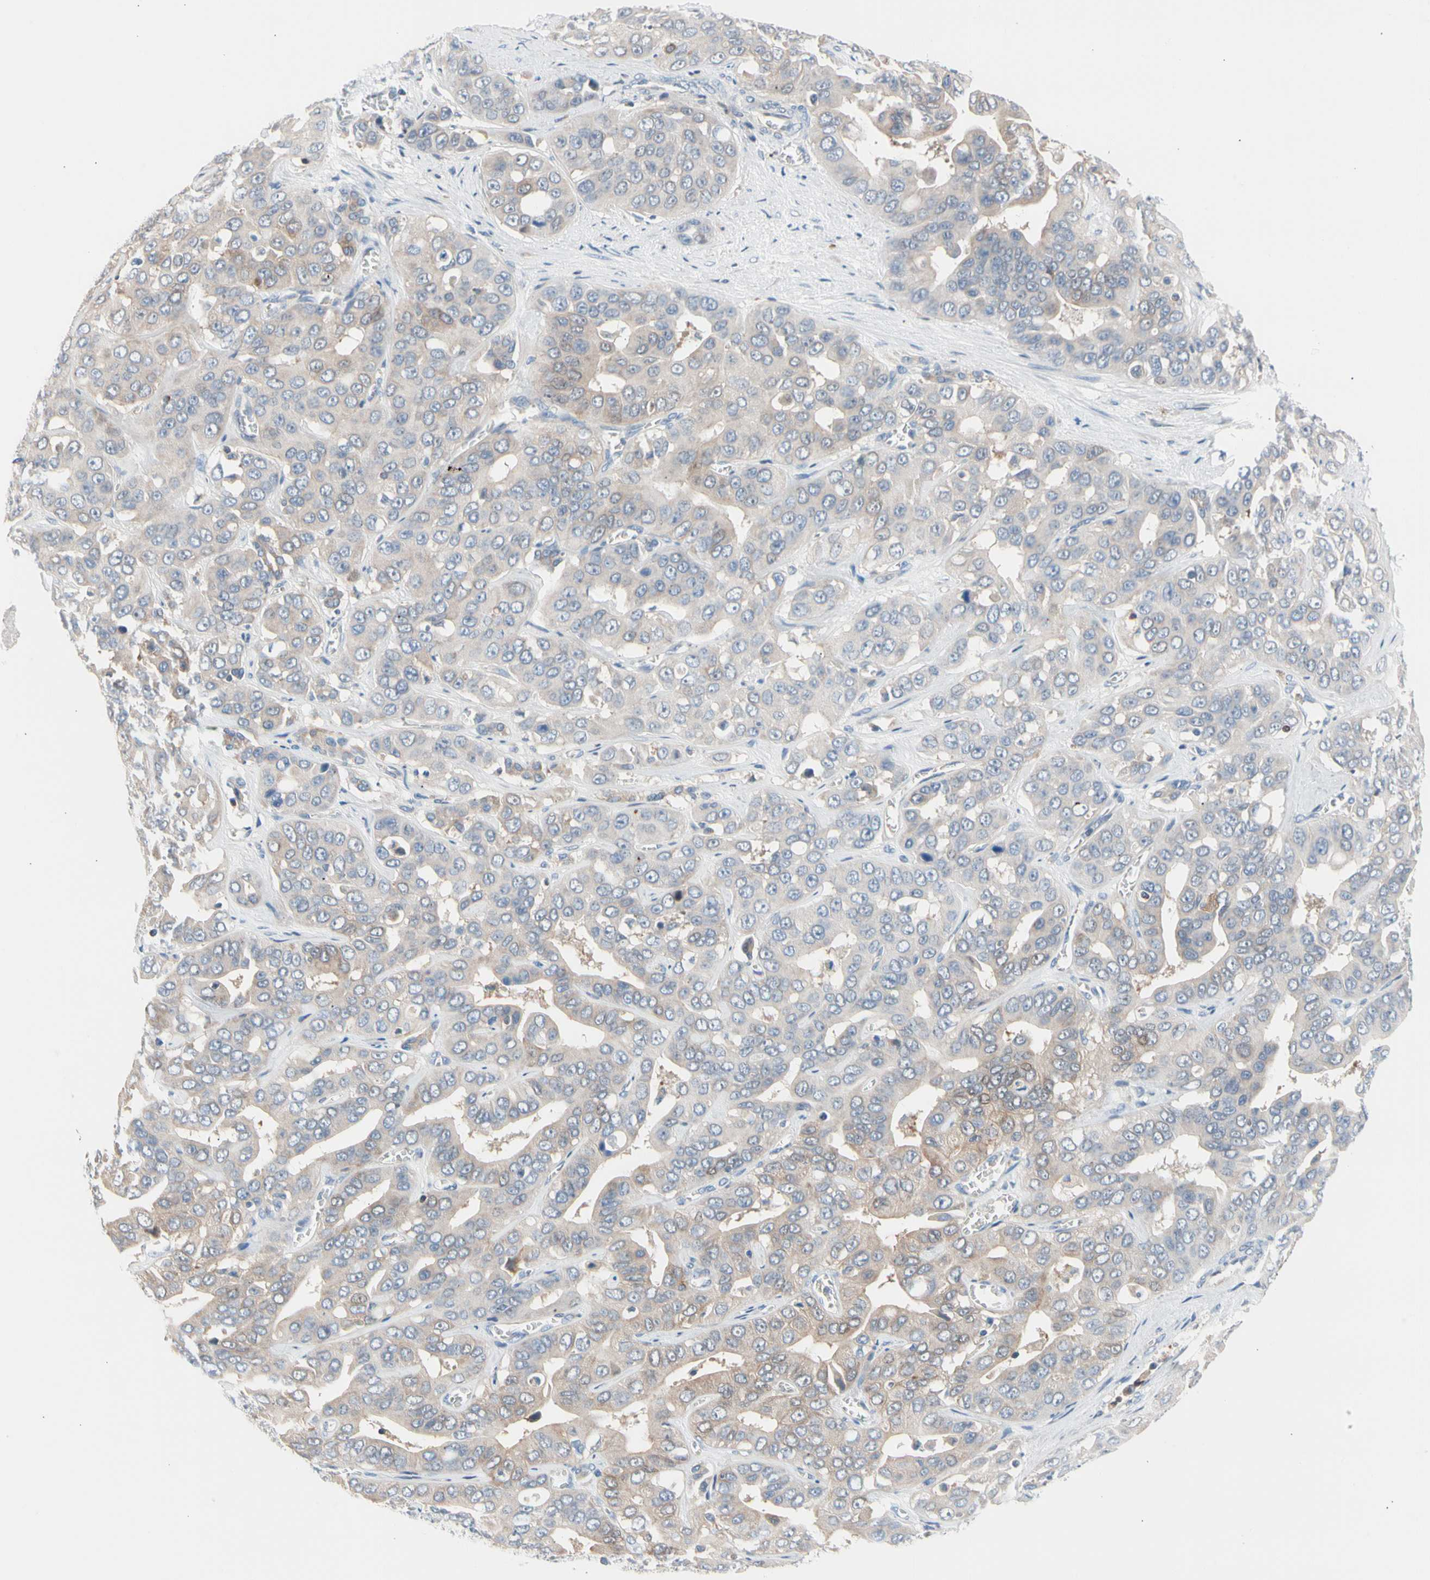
{"staining": {"intensity": "weak", "quantity": "<25%", "location": "cytoplasmic/membranous"}, "tissue": "liver cancer", "cell_type": "Tumor cells", "image_type": "cancer", "snomed": [{"axis": "morphology", "description": "Cholangiocarcinoma"}, {"axis": "topography", "description": "Liver"}], "caption": "Immunohistochemistry (IHC) photomicrograph of neoplastic tissue: human liver cholangiocarcinoma stained with DAB (3,3'-diaminobenzidine) demonstrates no significant protein expression in tumor cells.", "gene": "MAP3K3", "patient": {"sex": "female", "age": 52}}